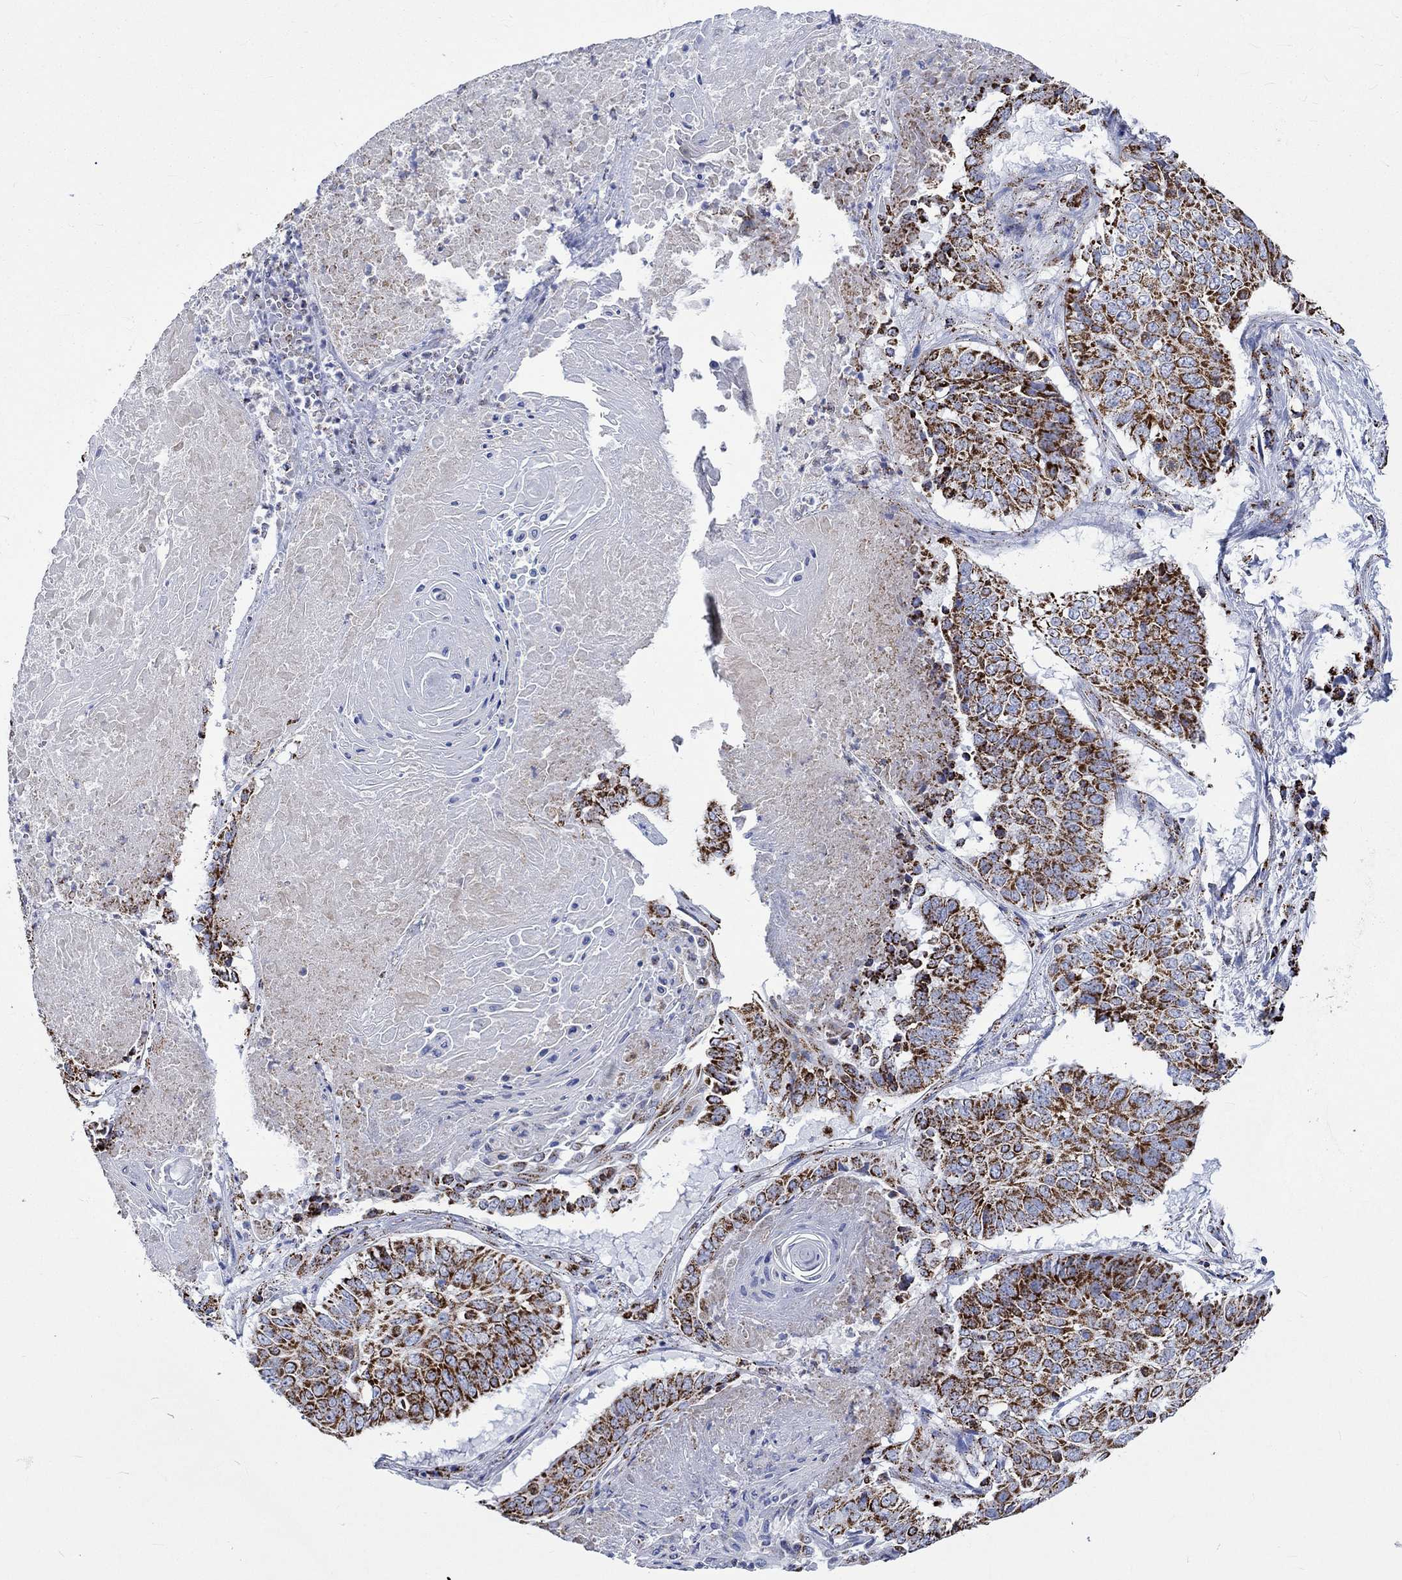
{"staining": {"intensity": "strong", "quantity": ">75%", "location": "cytoplasmic/membranous"}, "tissue": "lung cancer", "cell_type": "Tumor cells", "image_type": "cancer", "snomed": [{"axis": "morphology", "description": "Squamous cell carcinoma, NOS"}, {"axis": "topography", "description": "Lung"}], "caption": "The micrograph shows staining of lung cancer (squamous cell carcinoma), revealing strong cytoplasmic/membranous protein positivity (brown color) within tumor cells.", "gene": "RCE1", "patient": {"sex": "male", "age": 64}}